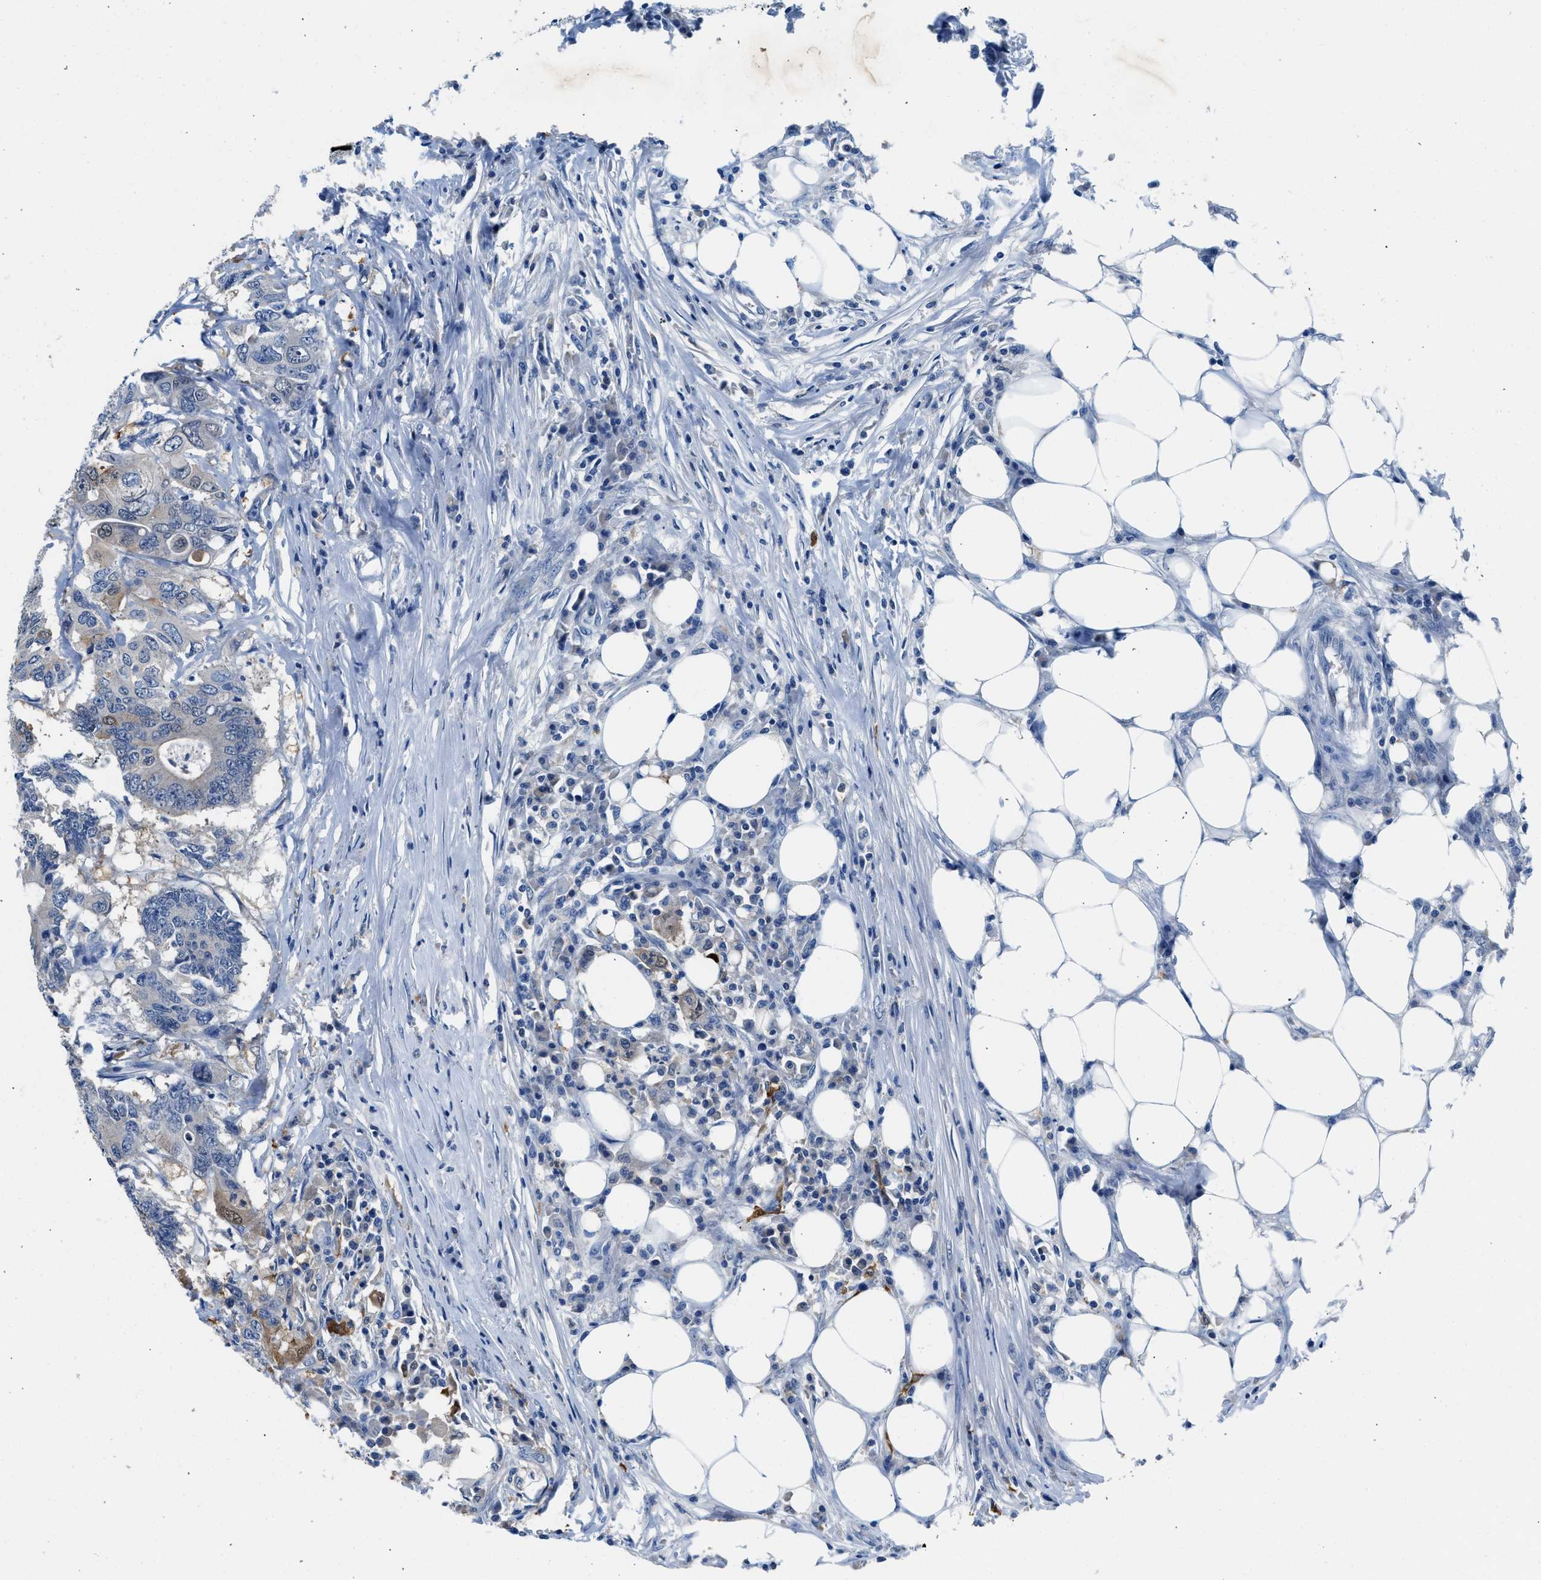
{"staining": {"intensity": "negative", "quantity": "none", "location": "none"}, "tissue": "colorectal cancer", "cell_type": "Tumor cells", "image_type": "cancer", "snomed": [{"axis": "morphology", "description": "Adenocarcinoma, NOS"}, {"axis": "topography", "description": "Colon"}], "caption": "This is an immunohistochemistry (IHC) photomicrograph of human colorectal cancer. There is no positivity in tumor cells.", "gene": "FADS6", "patient": {"sex": "male", "age": 71}}